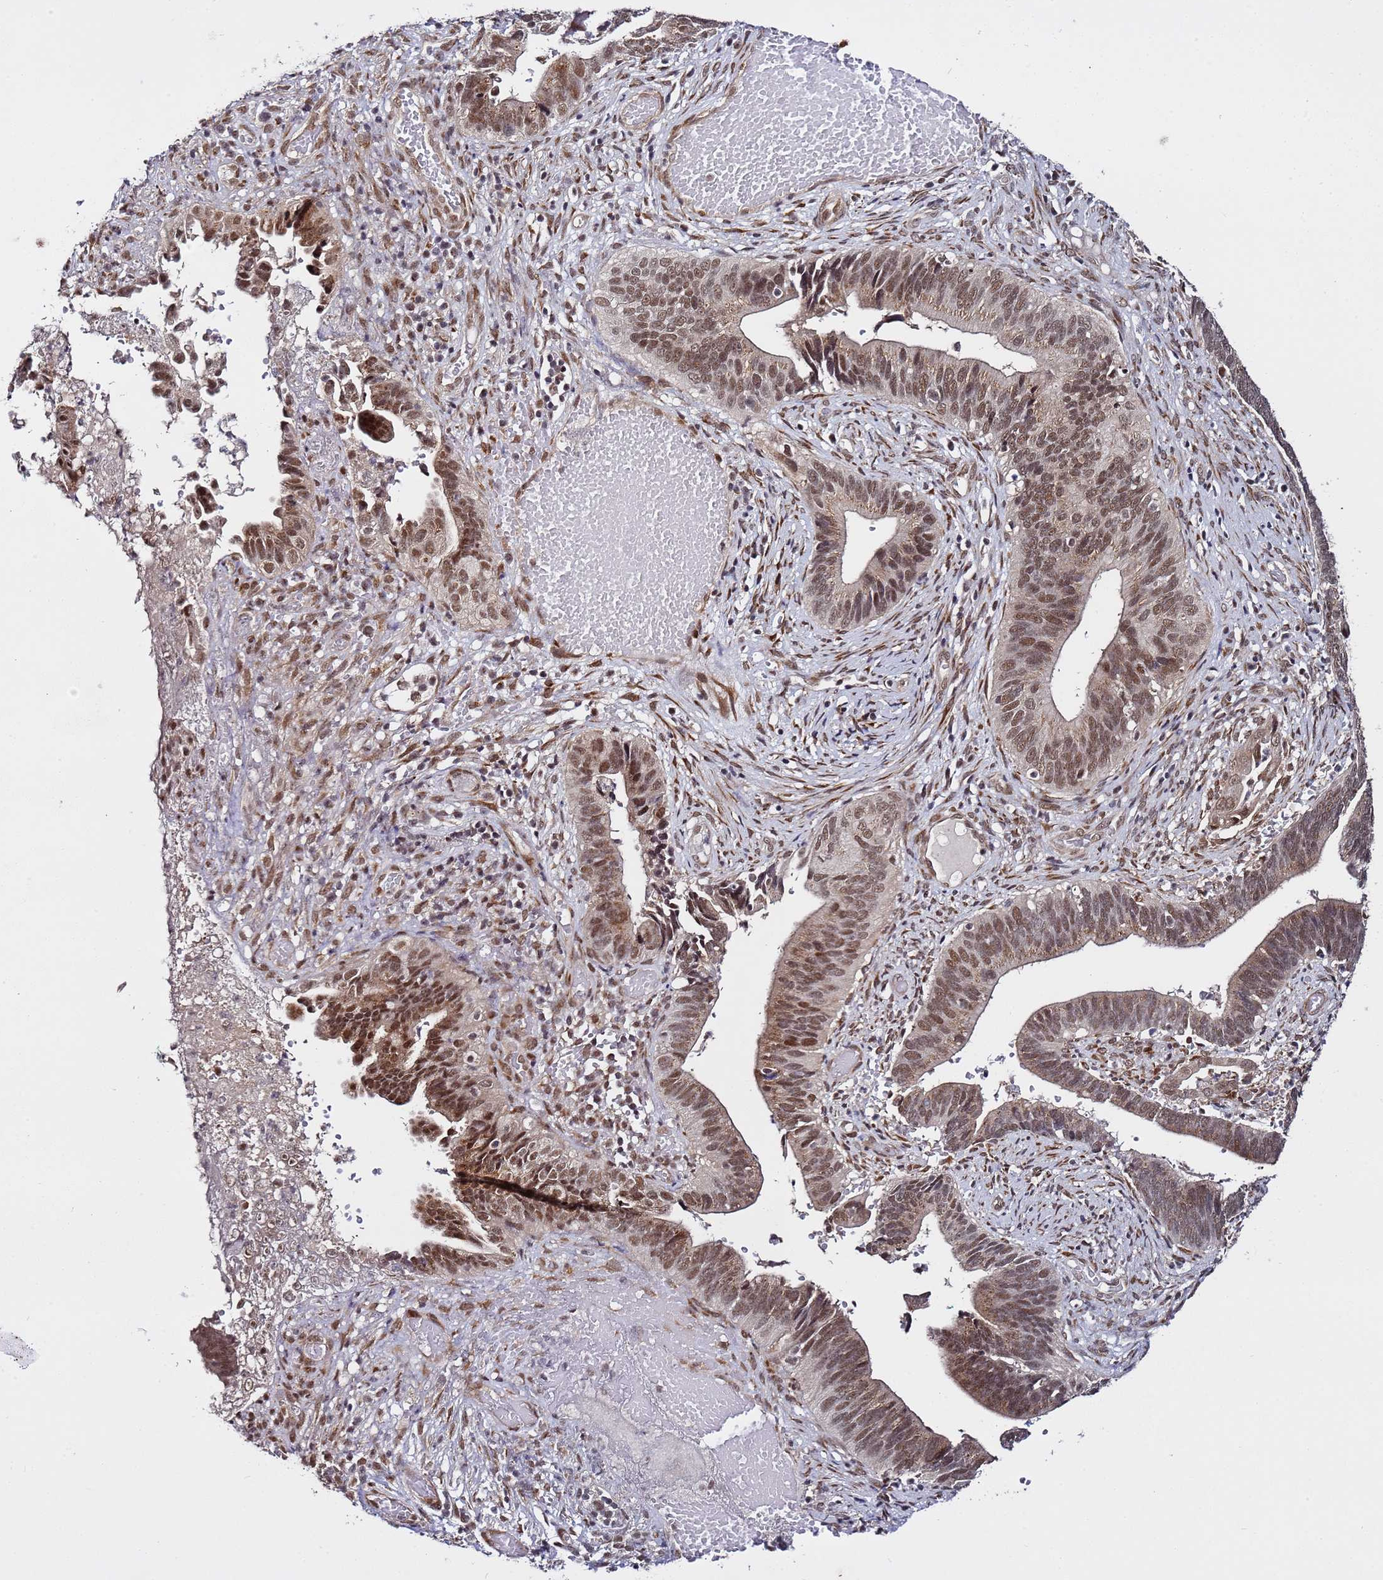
{"staining": {"intensity": "moderate", "quantity": ">75%", "location": "cytoplasmic/membranous,nuclear"}, "tissue": "cervical cancer", "cell_type": "Tumor cells", "image_type": "cancer", "snomed": [{"axis": "morphology", "description": "Adenocarcinoma, NOS"}, {"axis": "topography", "description": "Cervix"}], "caption": "This is a histology image of immunohistochemistry (IHC) staining of cervical cancer (adenocarcinoma), which shows moderate positivity in the cytoplasmic/membranous and nuclear of tumor cells.", "gene": "POLR2D", "patient": {"sex": "female", "age": 42}}